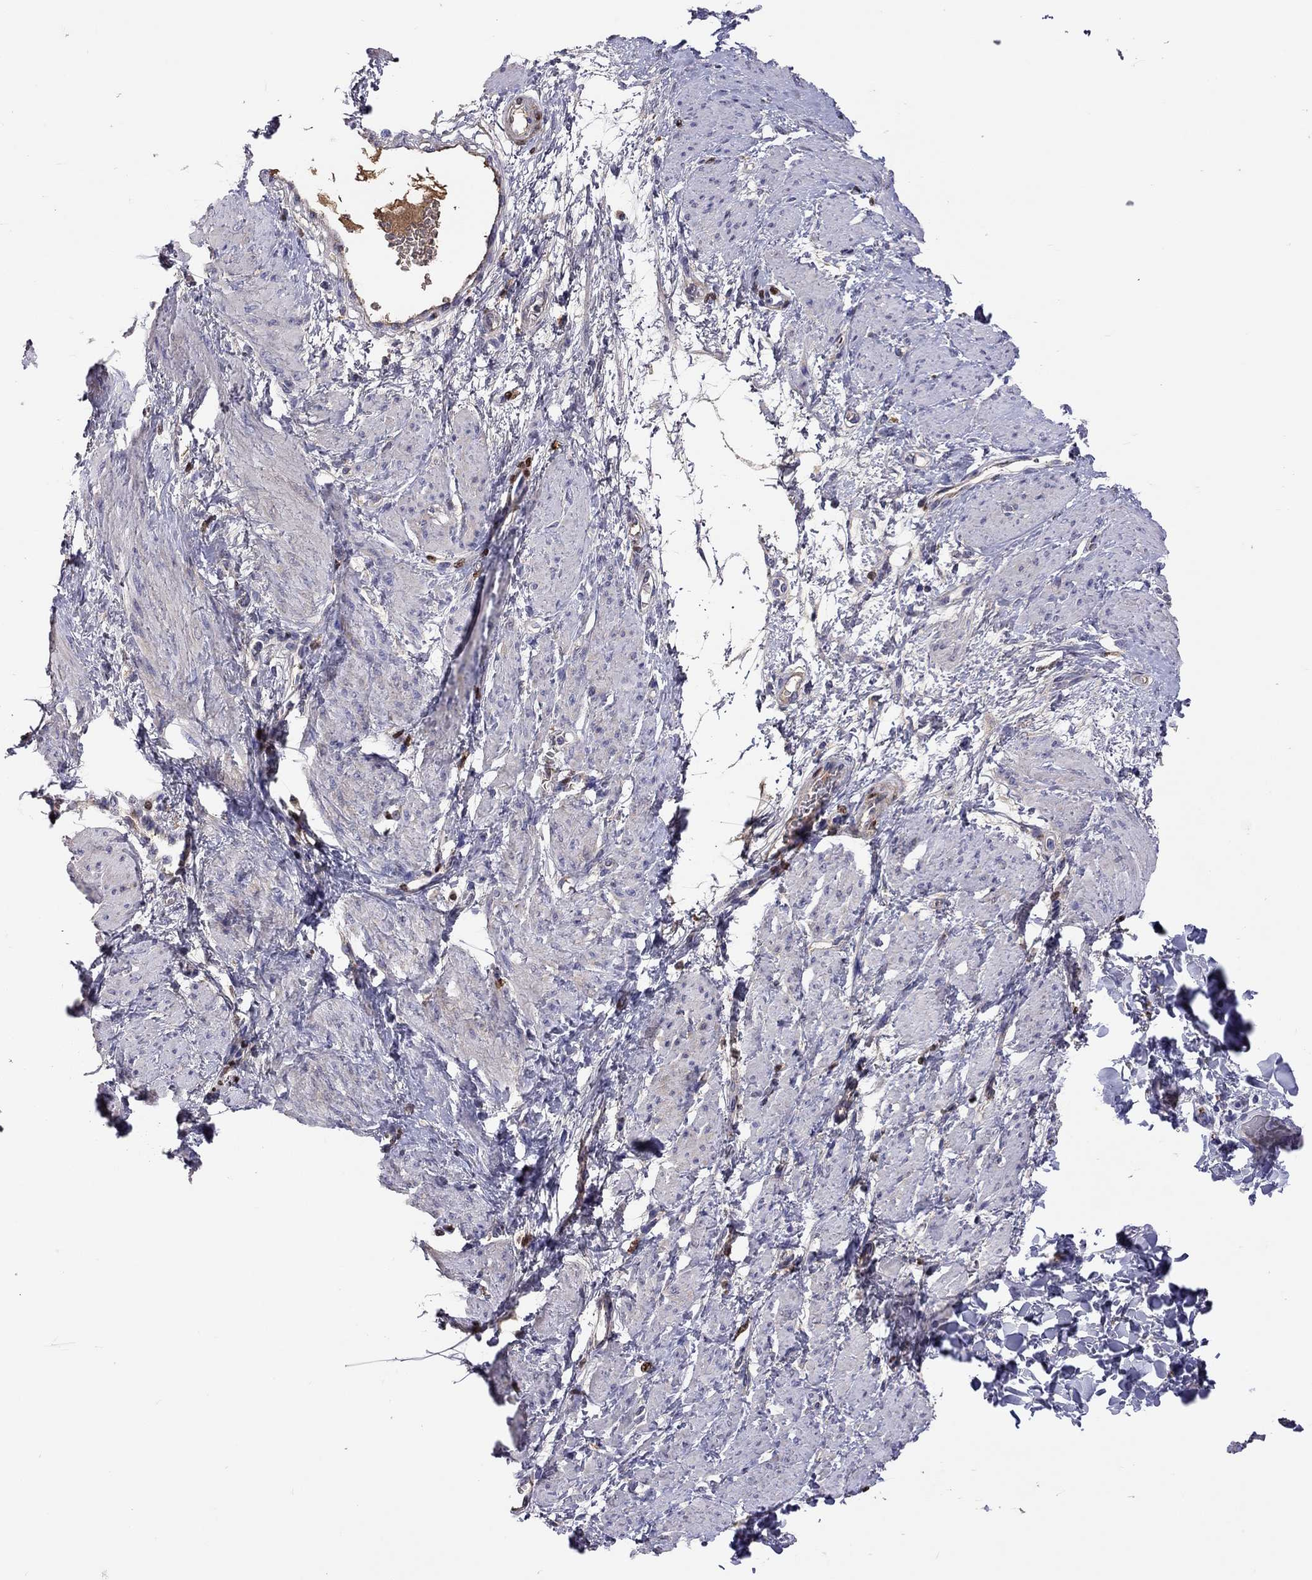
{"staining": {"intensity": "negative", "quantity": "none", "location": "none"}, "tissue": "smooth muscle", "cell_type": "Smooth muscle cells", "image_type": "normal", "snomed": [{"axis": "morphology", "description": "Normal tissue, NOS"}, {"axis": "topography", "description": "Smooth muscle"}, {"axis": "topography", "description": "Uterus"}], "caption": "Immunohistochemical staining of normal smooth muscle reveals no significant staining in smooth muscle cells.", "gene": "SERPINA3", "patient": {"sex": "female", "age": 39}}